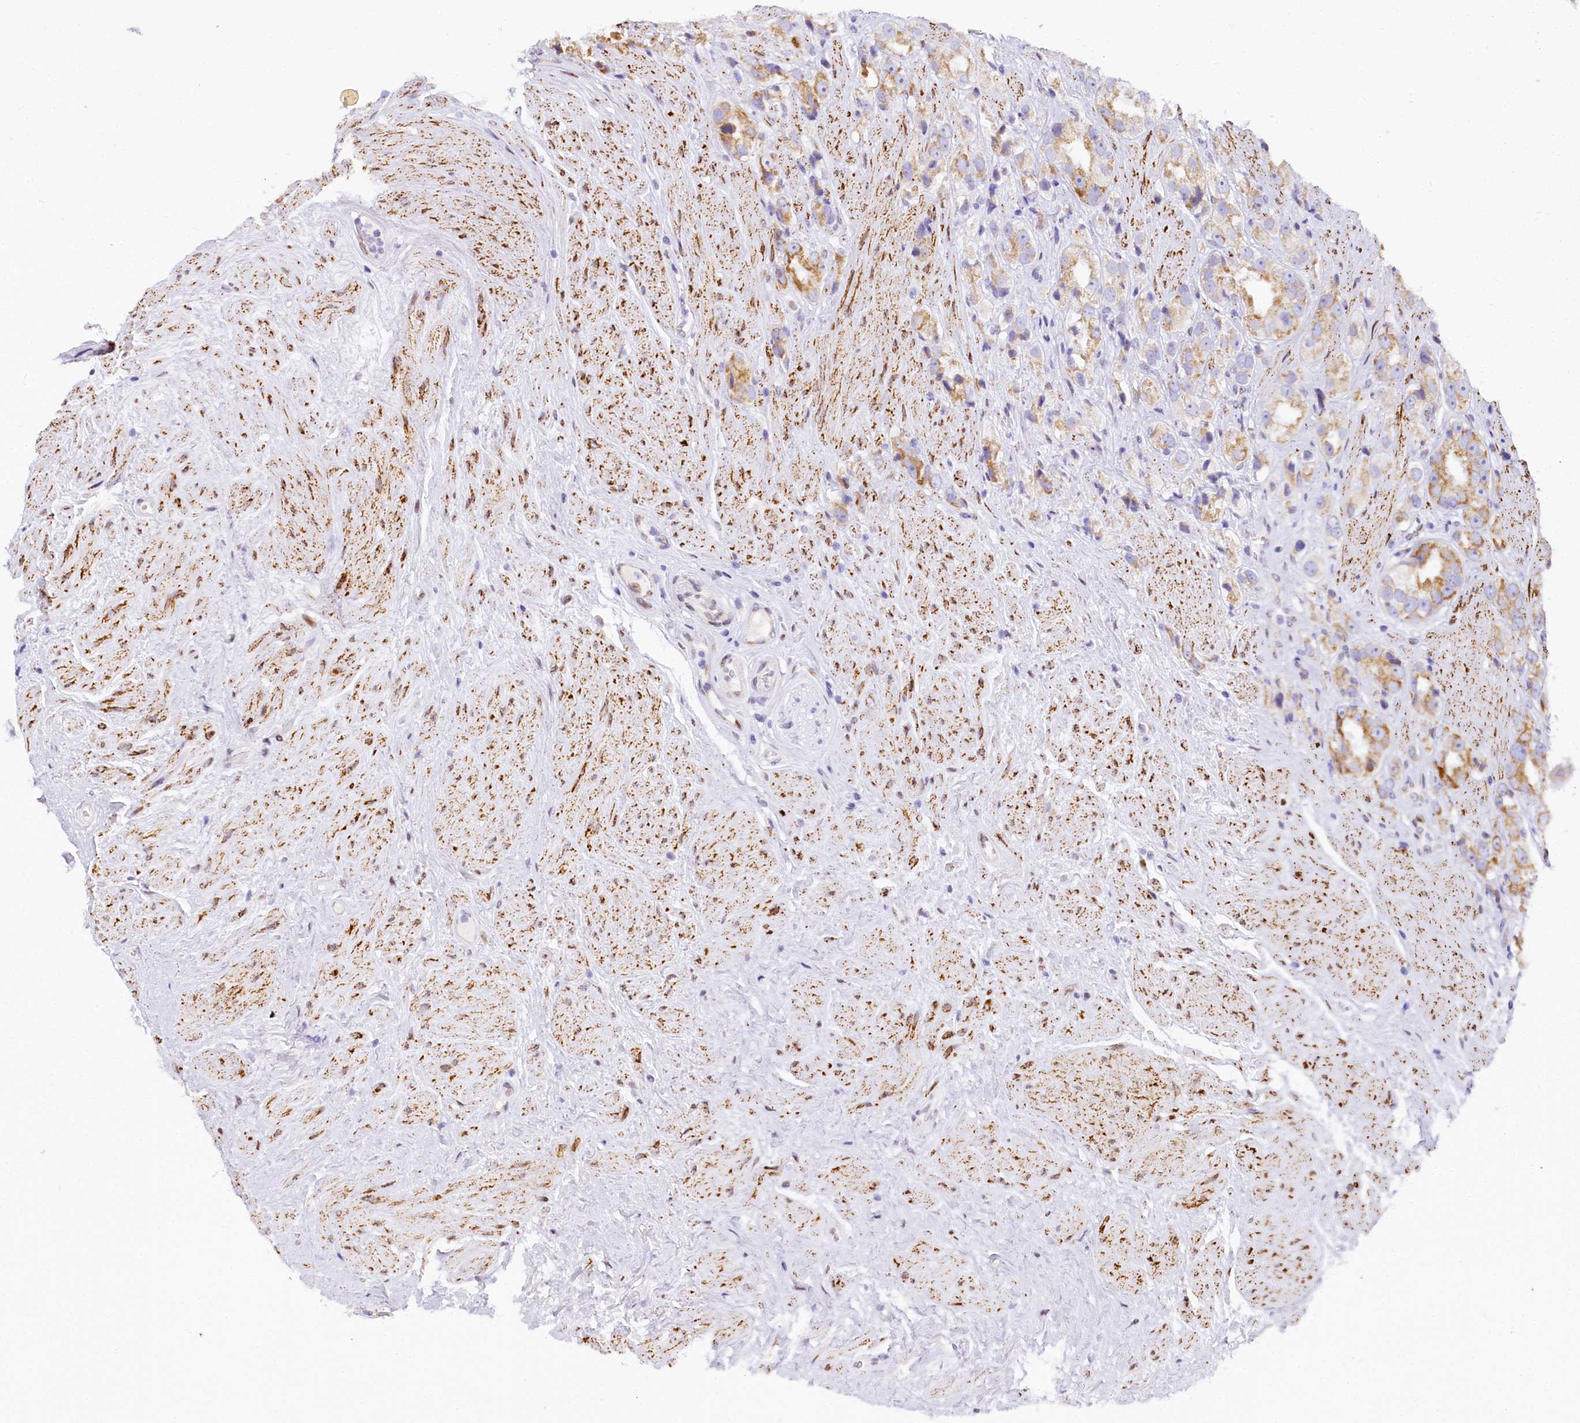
{"staining": {"intensity": "moderate", "quantity": "25%-75%", "location": "cytoplasmic/membranous"}, "tissue": "prostate cancer", "cell_type": "Tumor cells", "image_type": "cancer", "snomed": [{"axis": "morphology", "description": "Adenocarcinoma, NOS"}, {"axis": "topography", "description": "Prostate"}], "caption": "Adenocarcinoma (prostate) tissue shows moderate cytoplasmic/membranous staining in approximately 25%-75% of tumor cells, visualized by immunohistochemistry.", "gene": "PPIP5K2", "patient": {"sex": "male", "age": 79}}